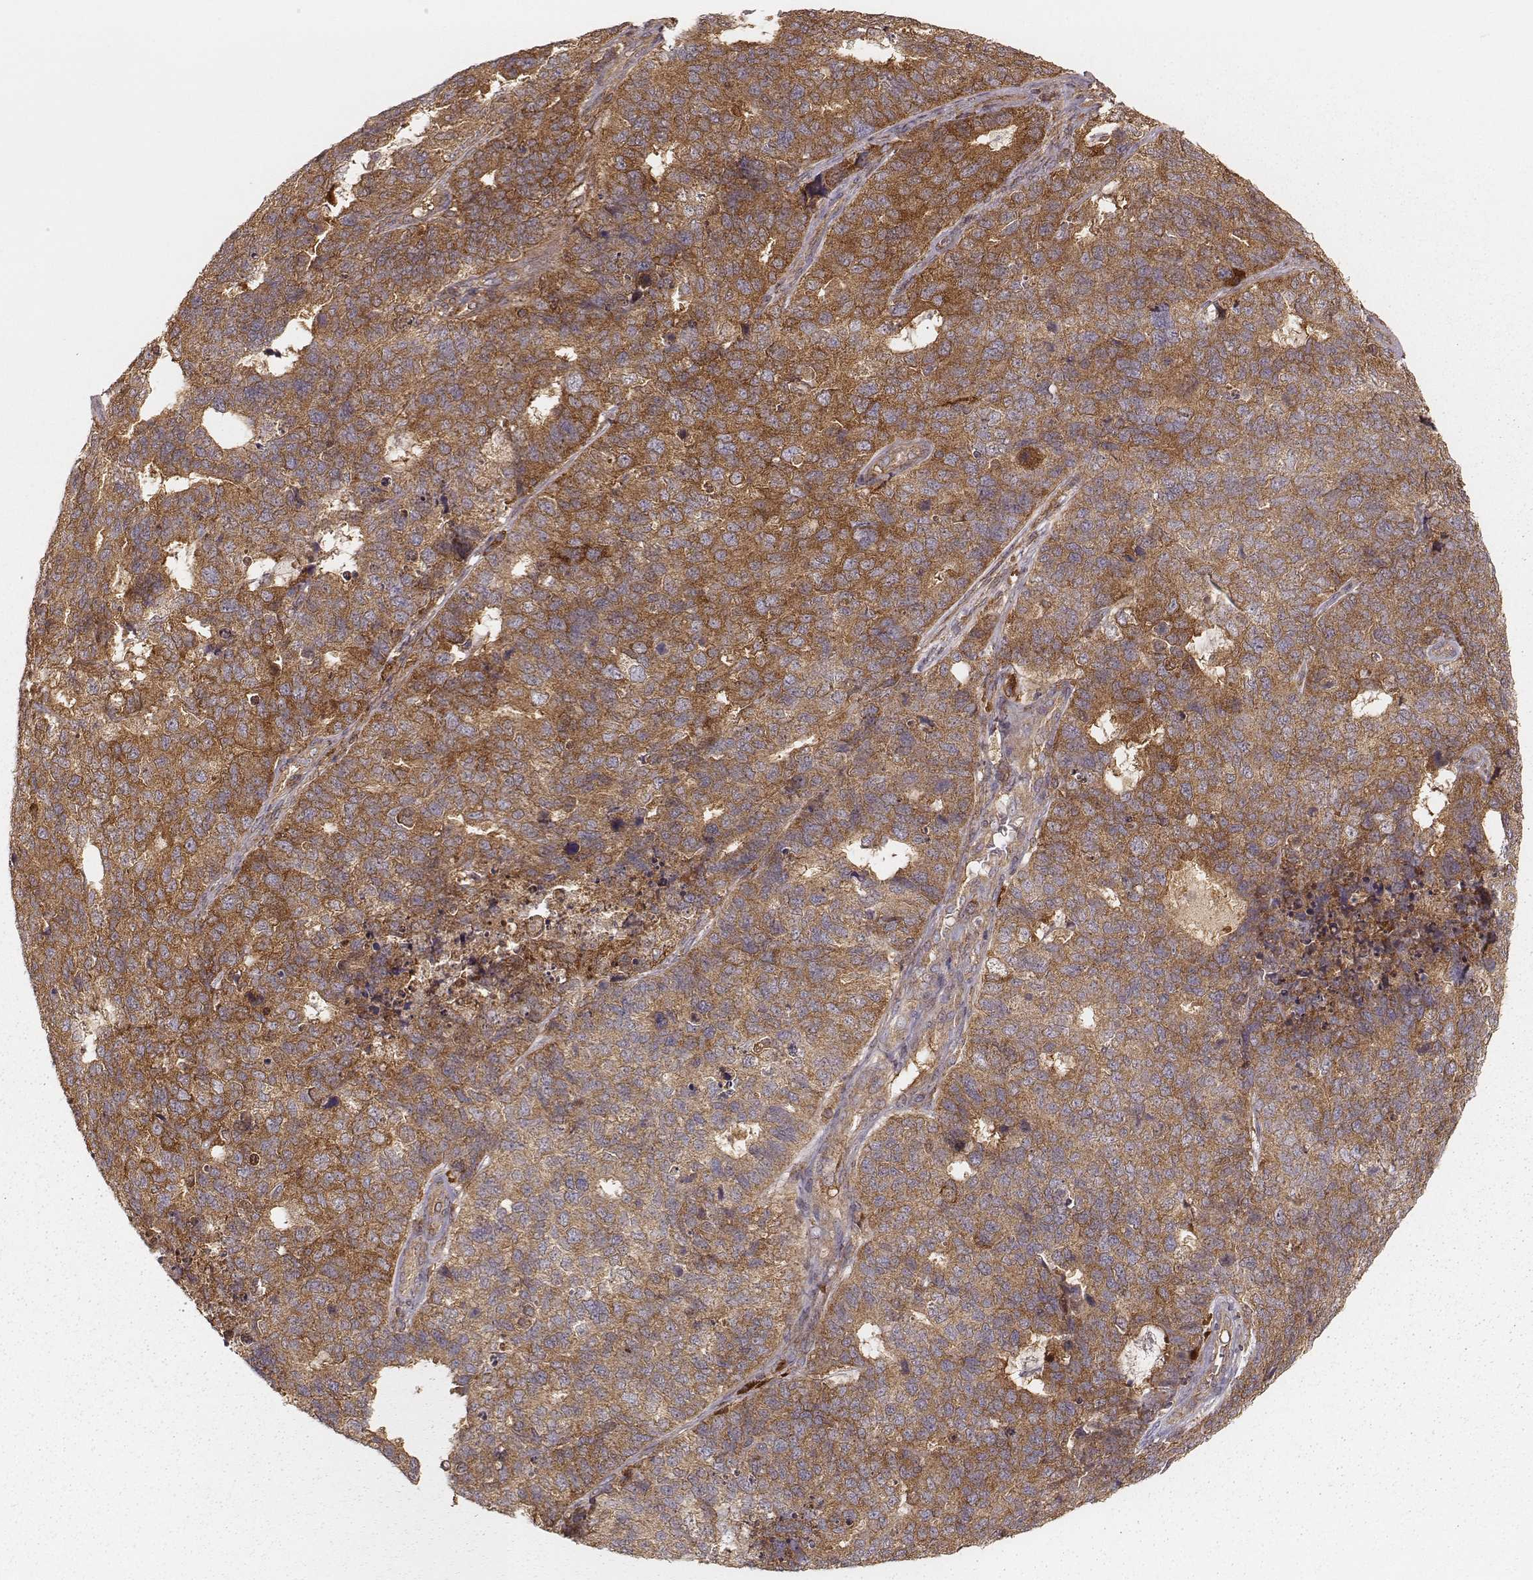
{"staining": {"intensity": "moderate", "quantity": ">75%", "location": "cytoplasmic/membranous"}, "tissue": "cervical cancer", "cell_type": "Tumor cells", "image_type": "cancer", "snomed": [{"axis": "morphology", "description": "Squamous cell carcinoma, NOS"}, {"axis": "topography", "description": "Cervix"}], "caption": "Cervical cancer tissue demonstrates moderate cytoplasmic/membranous staining in about >75% of tumor cells", "gene": "CARS1", "patient": {"sex": "female", "age": 63}}